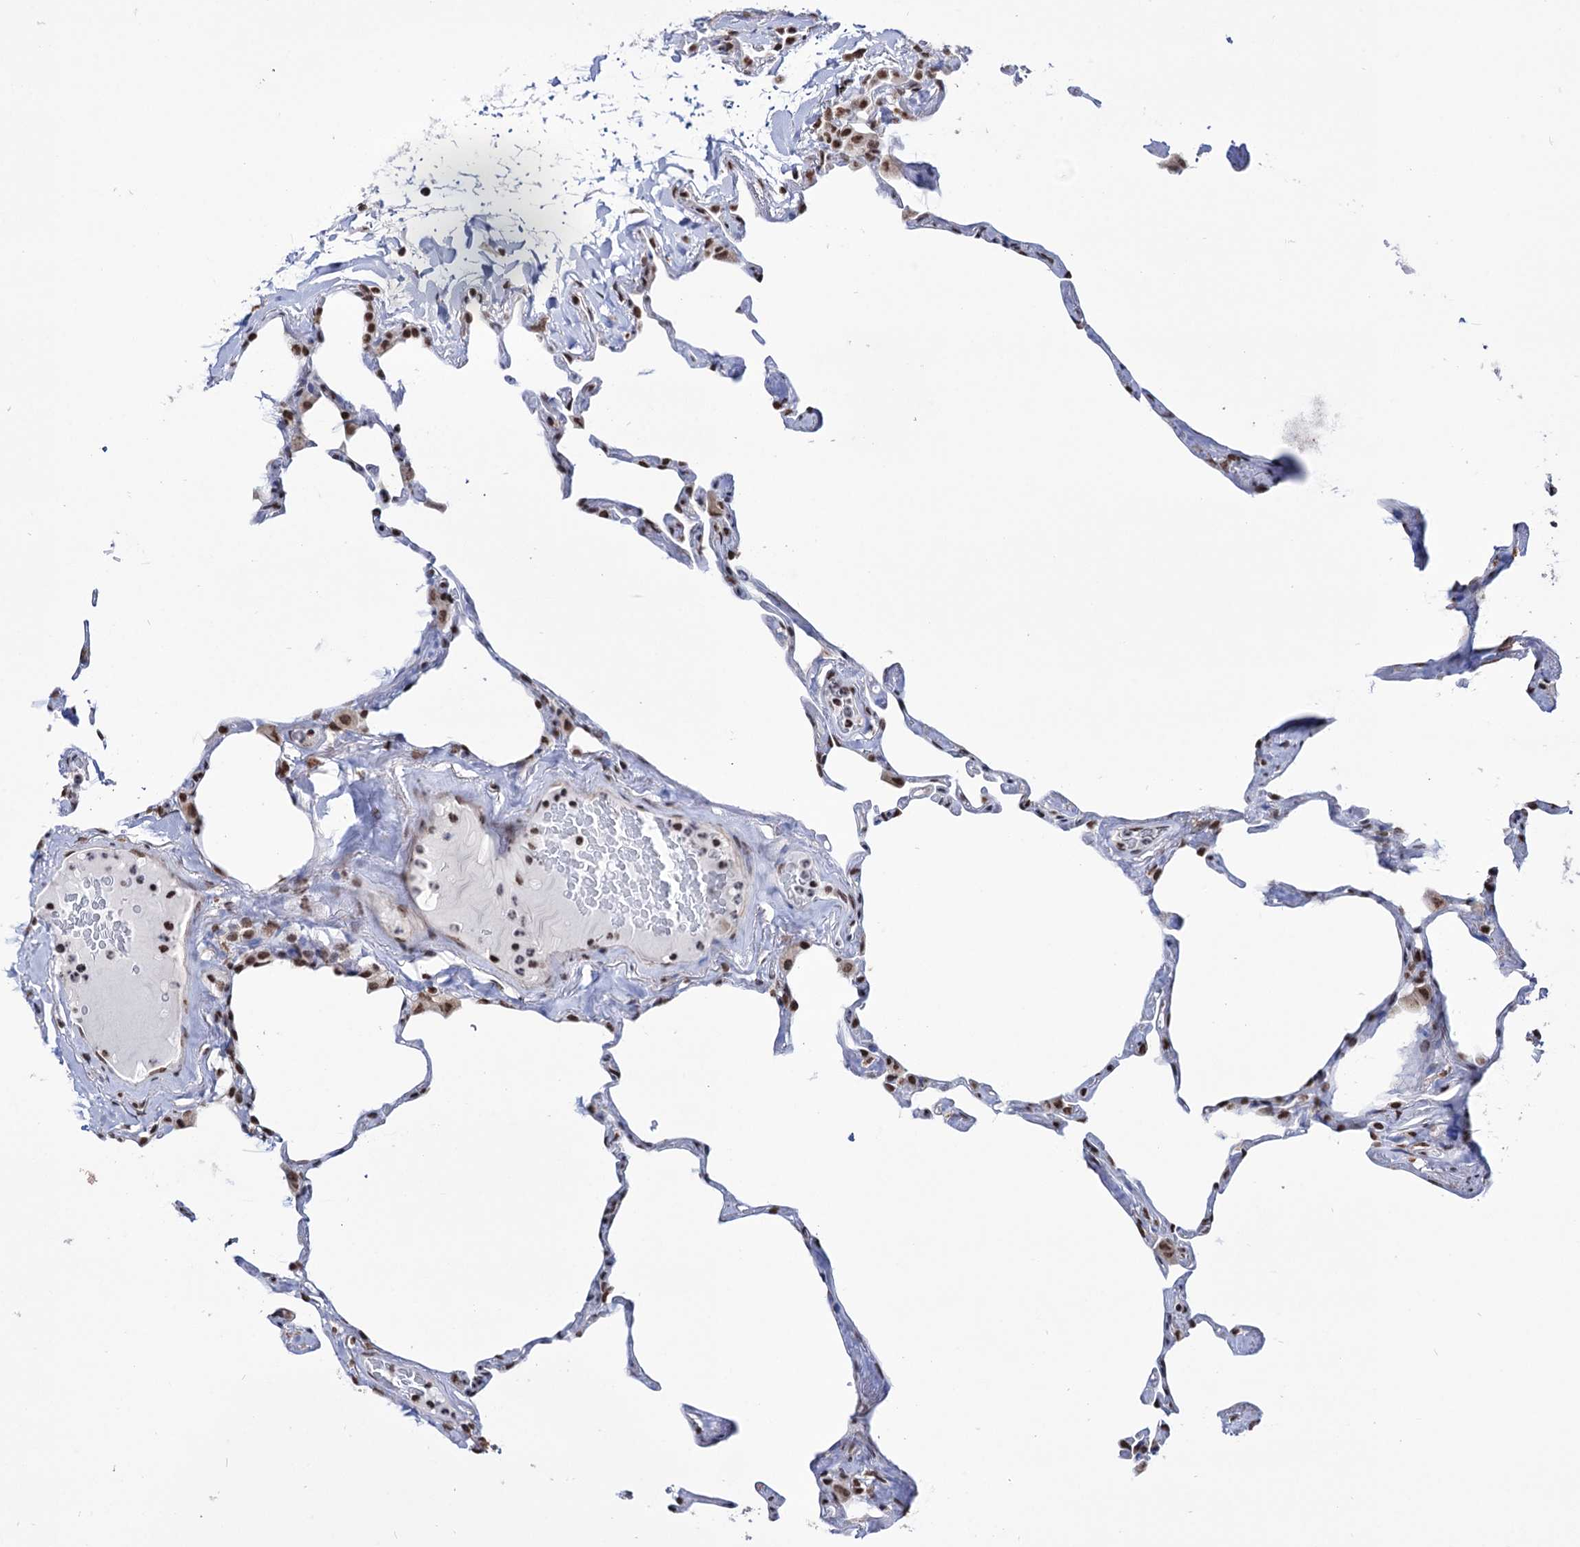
{"staining": {"intensity": "weak", "quantity": "<25%", "location": "nuclear"}, "tissue": "lung", "cell_type": "Alveolar cells", "image_type": "normal", "snomed": [{"axis": "morphology", "description": "Normal tissue, NOS"}, {"axis": "topography", "description": "Lung"}], "caption": "Alveolar cells show no significant expression in normal lung. (Stains: DAB (3,3'-diaminobenzidine) IHC with hematoxylin counter stain, Microscopy: brightfield microscopy at high magnification).", "gene": "ABHD10", "patient": {"sex": "male", "age": 65}}